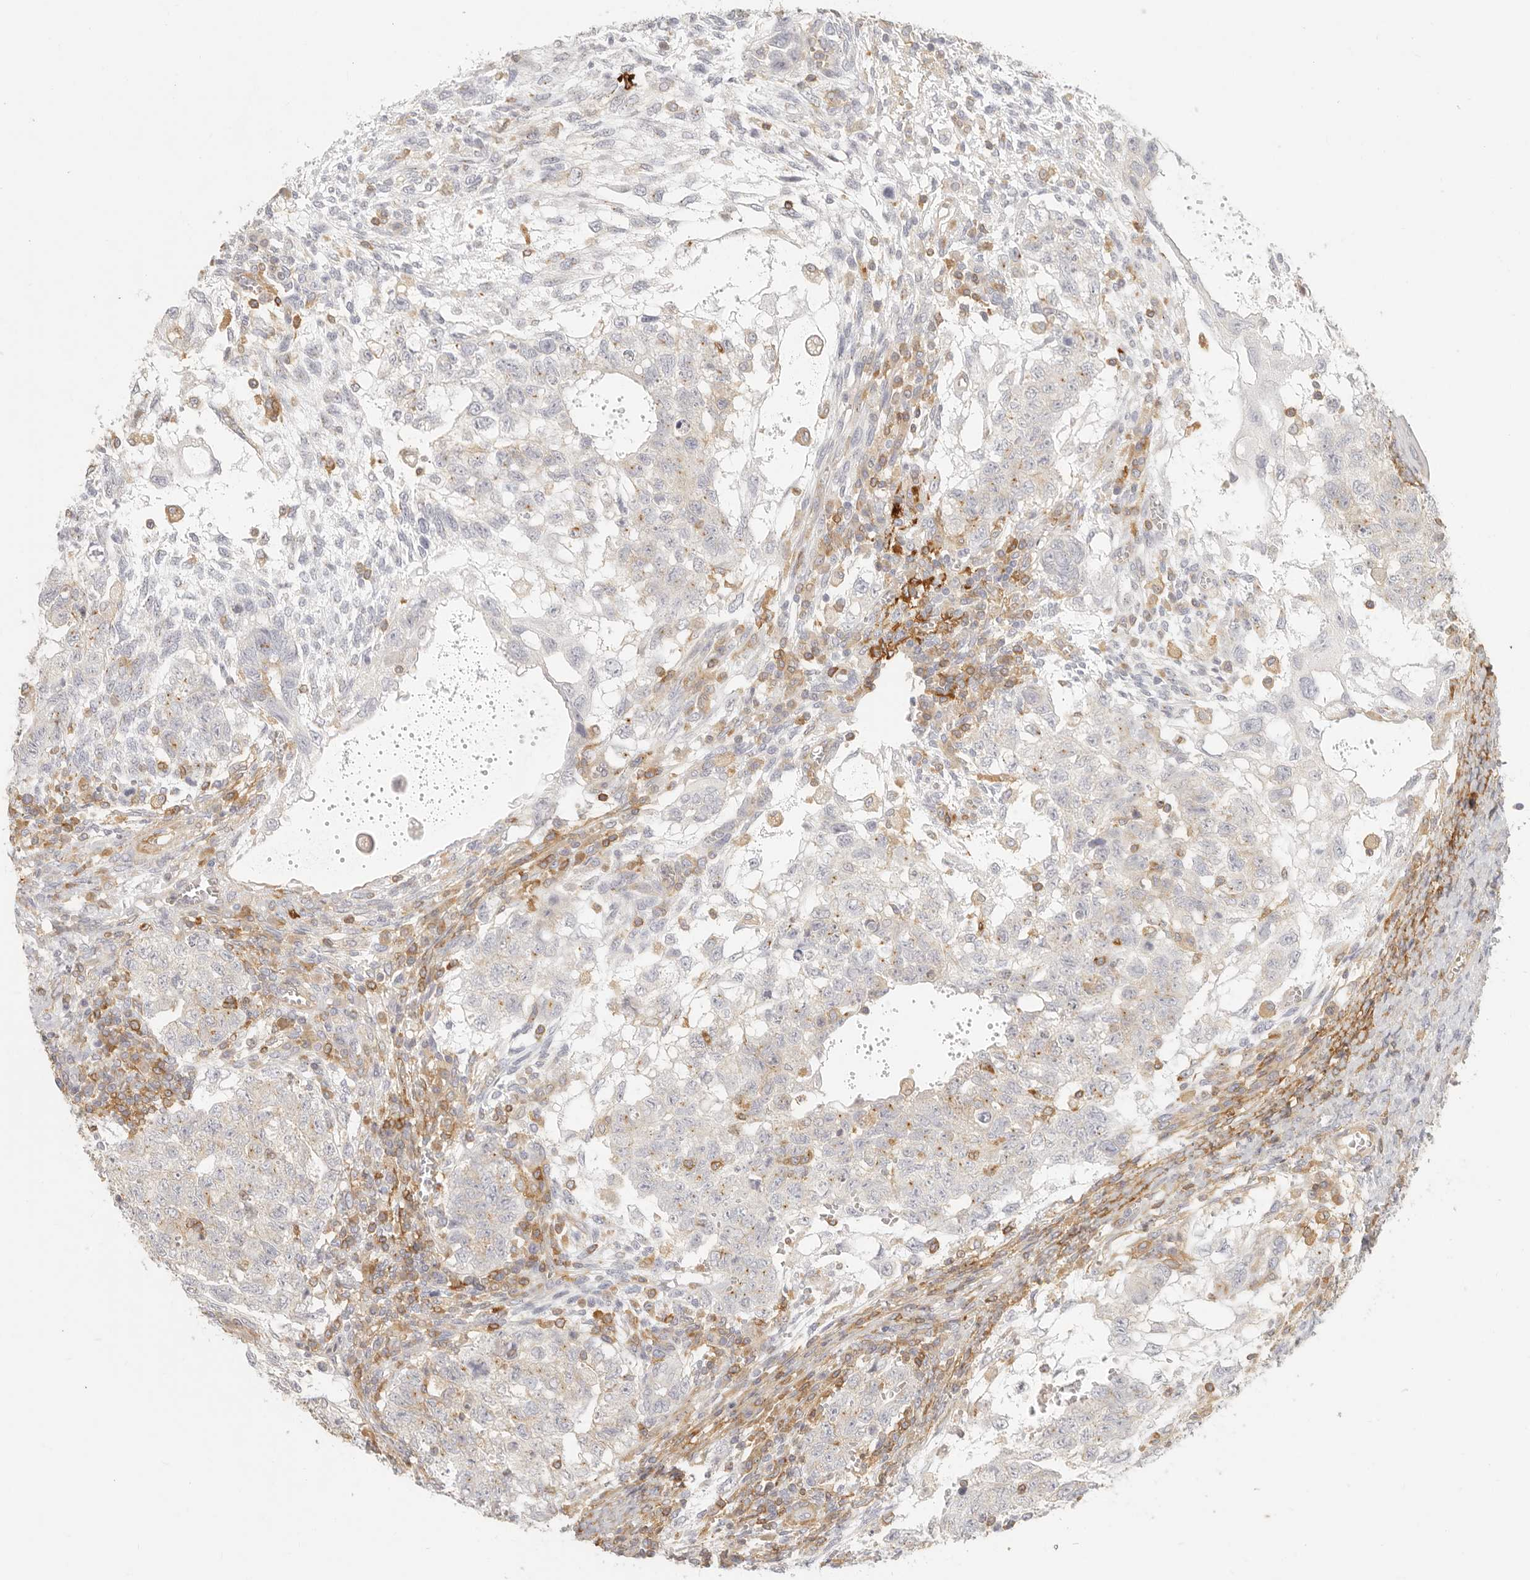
{"staining": {"intensity": "weak", "quantity": "<25%", "location": "cytoplasmic/membranous"}, "tissue": "testis cancer", "cell_type": "Tumor cells", "image_type": "cancer", "snomed": [{"axis": "morphology", "description": "Carcinoma, Embryonal, NOS"}, {"axis": "topography", "description": "Testis"}], "caption": "There is no significant expression in tumor cells of testis cancer. (DAB (3,3'-diaminobenzidine) immunohistochemistry (IHC) with hematoxylin counter stain).", "gene": "NIBAN1", "patient": {"sex": "male", "age": 37}}